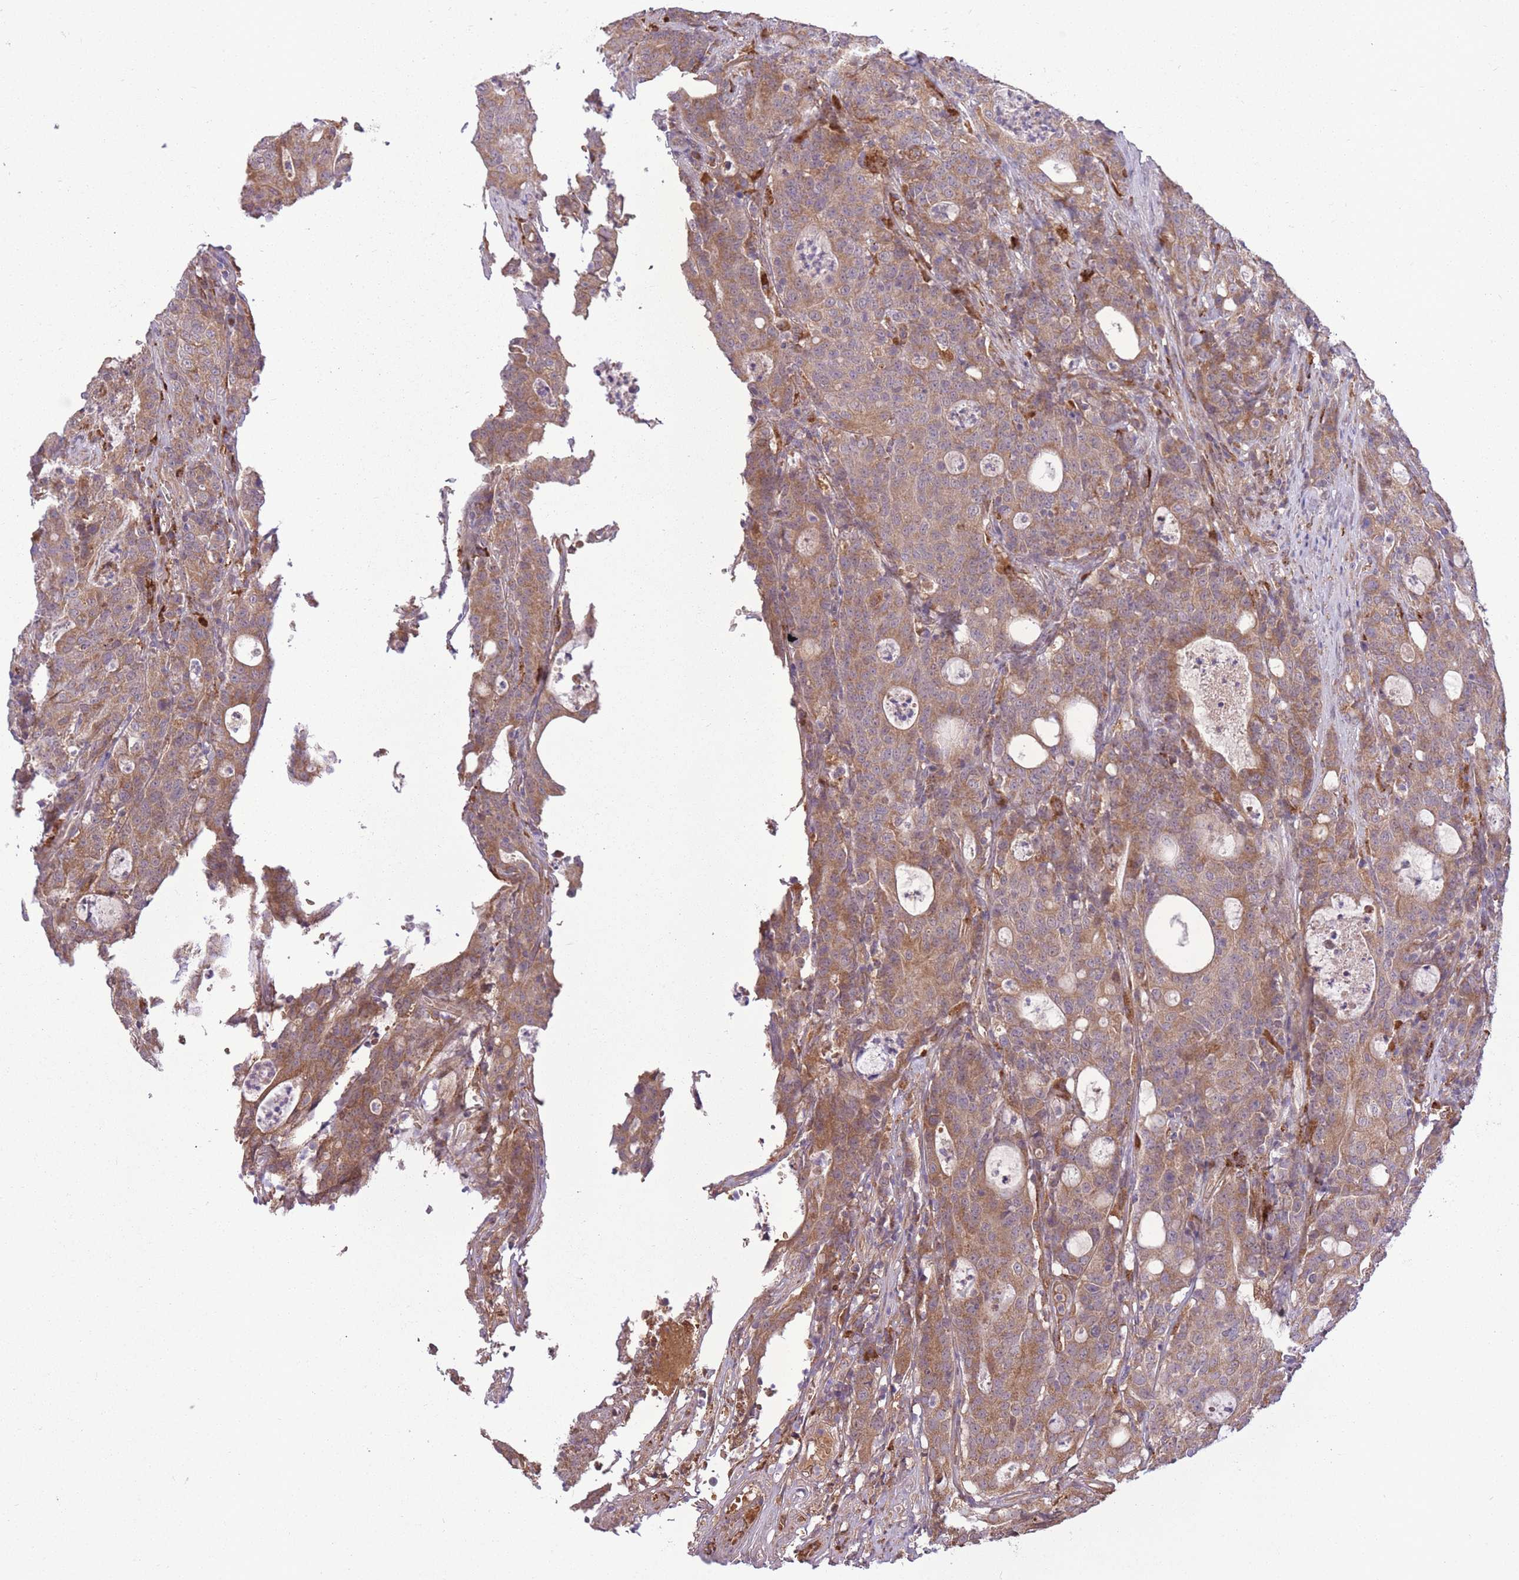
{"staining": {"intensity": "moderate", "quantity": ">75%", "location": "cytoplasmic/membranous"}, "tissue": "colorectal cancer", "cell_type": "Tumor cells", "image_type": "cancer", "snomed": [{"axis": "morphology", "description": "Adenocarcinoma, NOS"}, {"axis": "topography", "description": "Colon"}], "caption": "A brown stain shows moderate cytoplasmic/membranous staining of a protein in human colorectal cancer (adenocarcinoma) tumor cells. The protein is shown in brown color, while the nuclei are stained blue.", "gene": "POLR3F", "patient": {"sex": "male", "age": 83}}